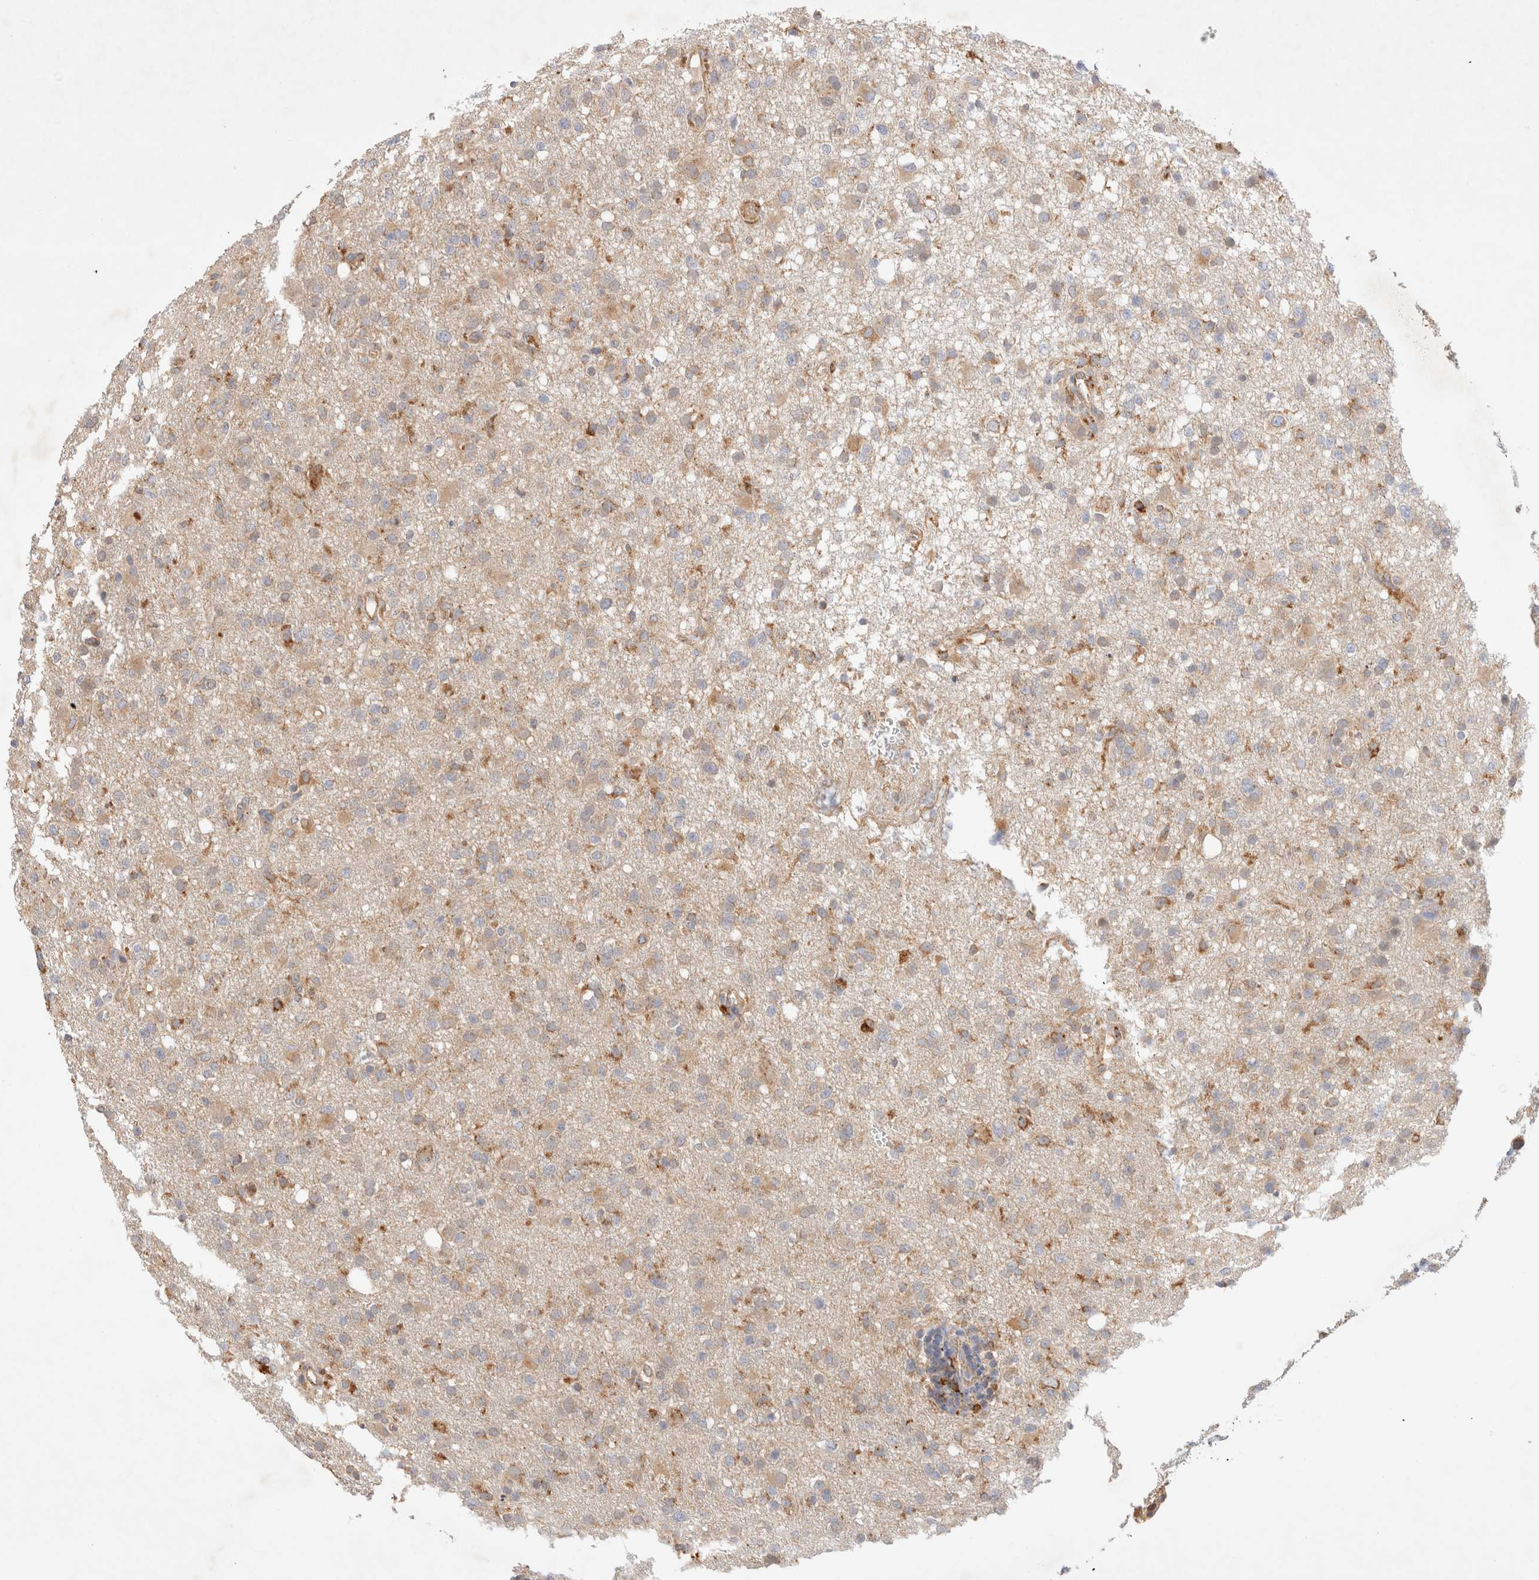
{"staining": {"intensity": "weak", "quantity": ">75%", "location": "cytoplasmic/membranous"}, "tissue": "glioma", "cell_type": "Tumor cells", "image_type": "cancer", "snomed": [{"axis": "morphology", "description": "Glioma, malignant, High grade"}, {"axis": "topography", "description": "Brain"}], "caption": "Immunohistochemistry histopathology image of neoplastic tissue: high-grade glioma (malignant) stained using immunohistochemistry exhibits low levels of weak protein expression localized specifically in the cytoplasmic/membranous of tumor cells, appearing as a cytoplasmic/membranous brown color.", "gene": "RABEPK", "patient": {"sex": "female", "age": 57}}